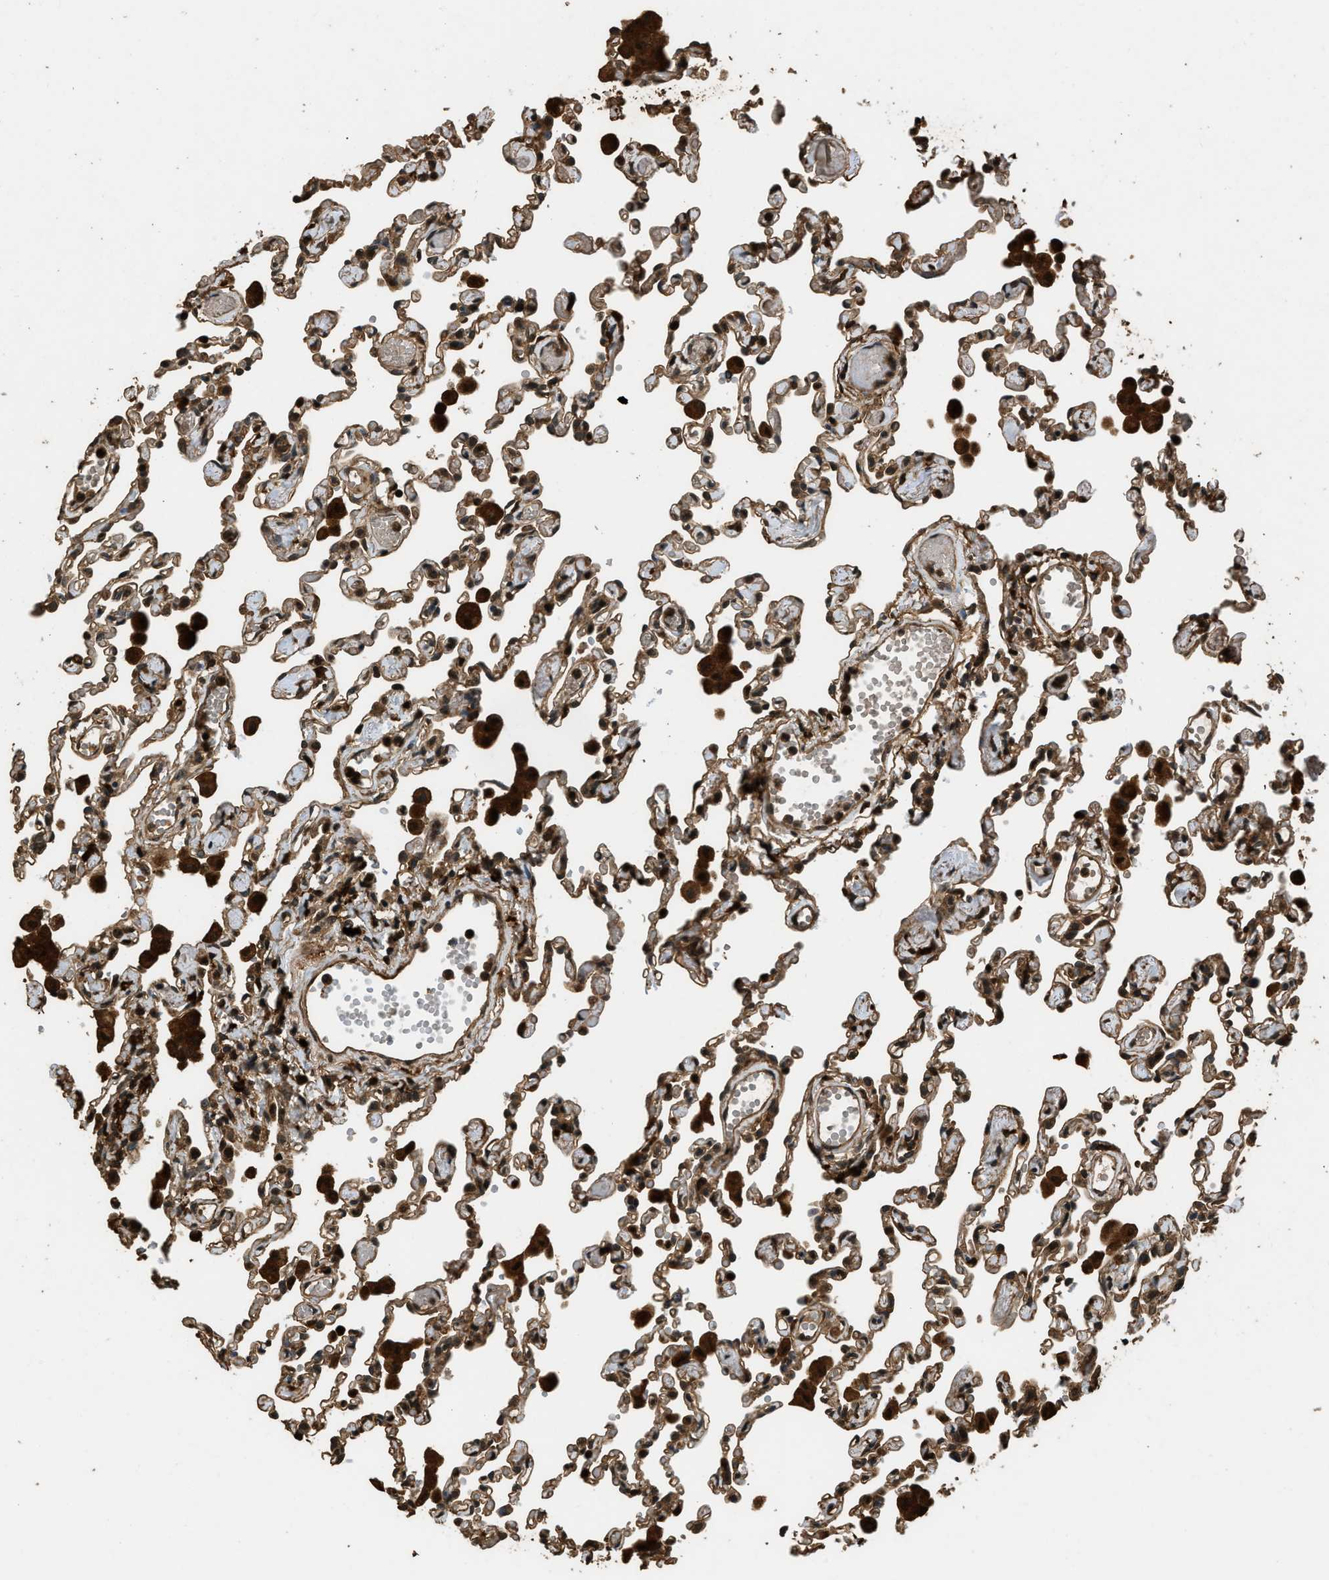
{"staining": {"intensity": "strong", "quantity": "25%-75%", "location": "cytoplasmic/membranous,nuclear"}, "tissue": "lung", "cell_type": "Alveolar cells", "image_type": "normal", "snomed": [{"axis": "morphology", "description": "Normal tissue, NOS"}, {"axis": "topography", "description": "Bronchus"}, {"axis": "topography", "description": "Lung"}], "caption": "Immunohistochemistry (IHC) of benign lung demonstrates high levels of strong cytoplasmic/membranous,nuclear staining in about 25%-75% of alveolar cells. The protein is shown in brown color, while the nuclei are stained blue.", "gene": "RAP2A", "patient": {"sex": "female", "age": 49}}